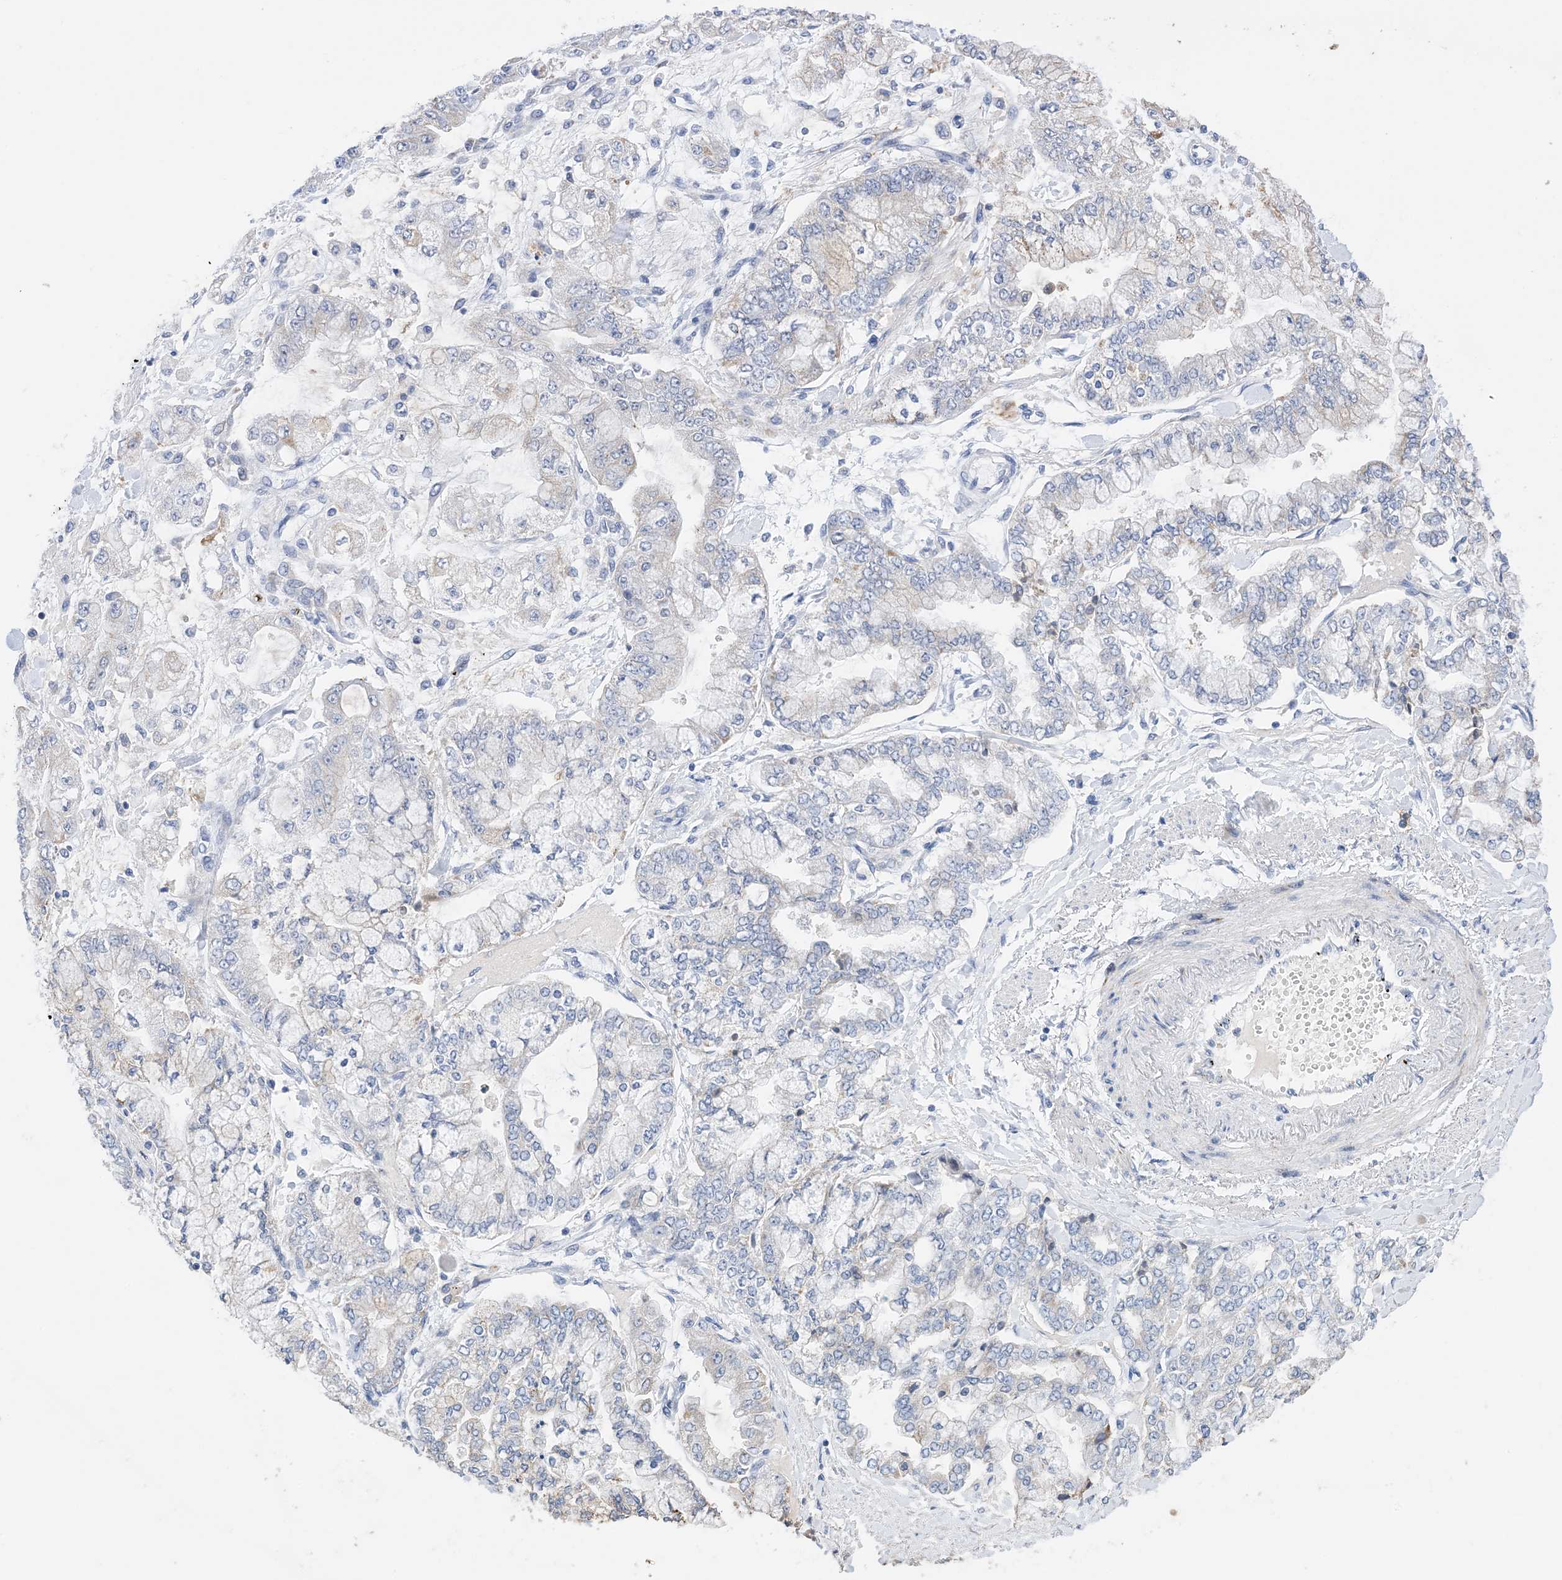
{"staining": {"intensity": "weak", "quantity": "<25%", "location": "cytoplasmic/membranous"}, "tissue": "stomach cancer", "cell_type": "Tumor cells", "image_type": "cancer", "snomed": [{"axis": "morphology", "description": "Normal tissue, NOS"}, {"axis": "morphology", "description": "Adenocarcinoma, NOS"}, {"axis": "topography", "description": "Stomach, upper"}, {"axis": "topography", "description": "Stomach"}], "caption": "This is a histopathology image of IHC staining of stomach cancer (adenocarcinoma), which shows no positivity in tumor cells. The staining was performed using DAB (3,3'-diaminobenzidine) to visualize the protein expression in brown, while the nuclei were stained in blue with hematoxylin (Magnification: 20x).", "gene": "PLK4", "patient": {"sex": "male", "age": 76}}